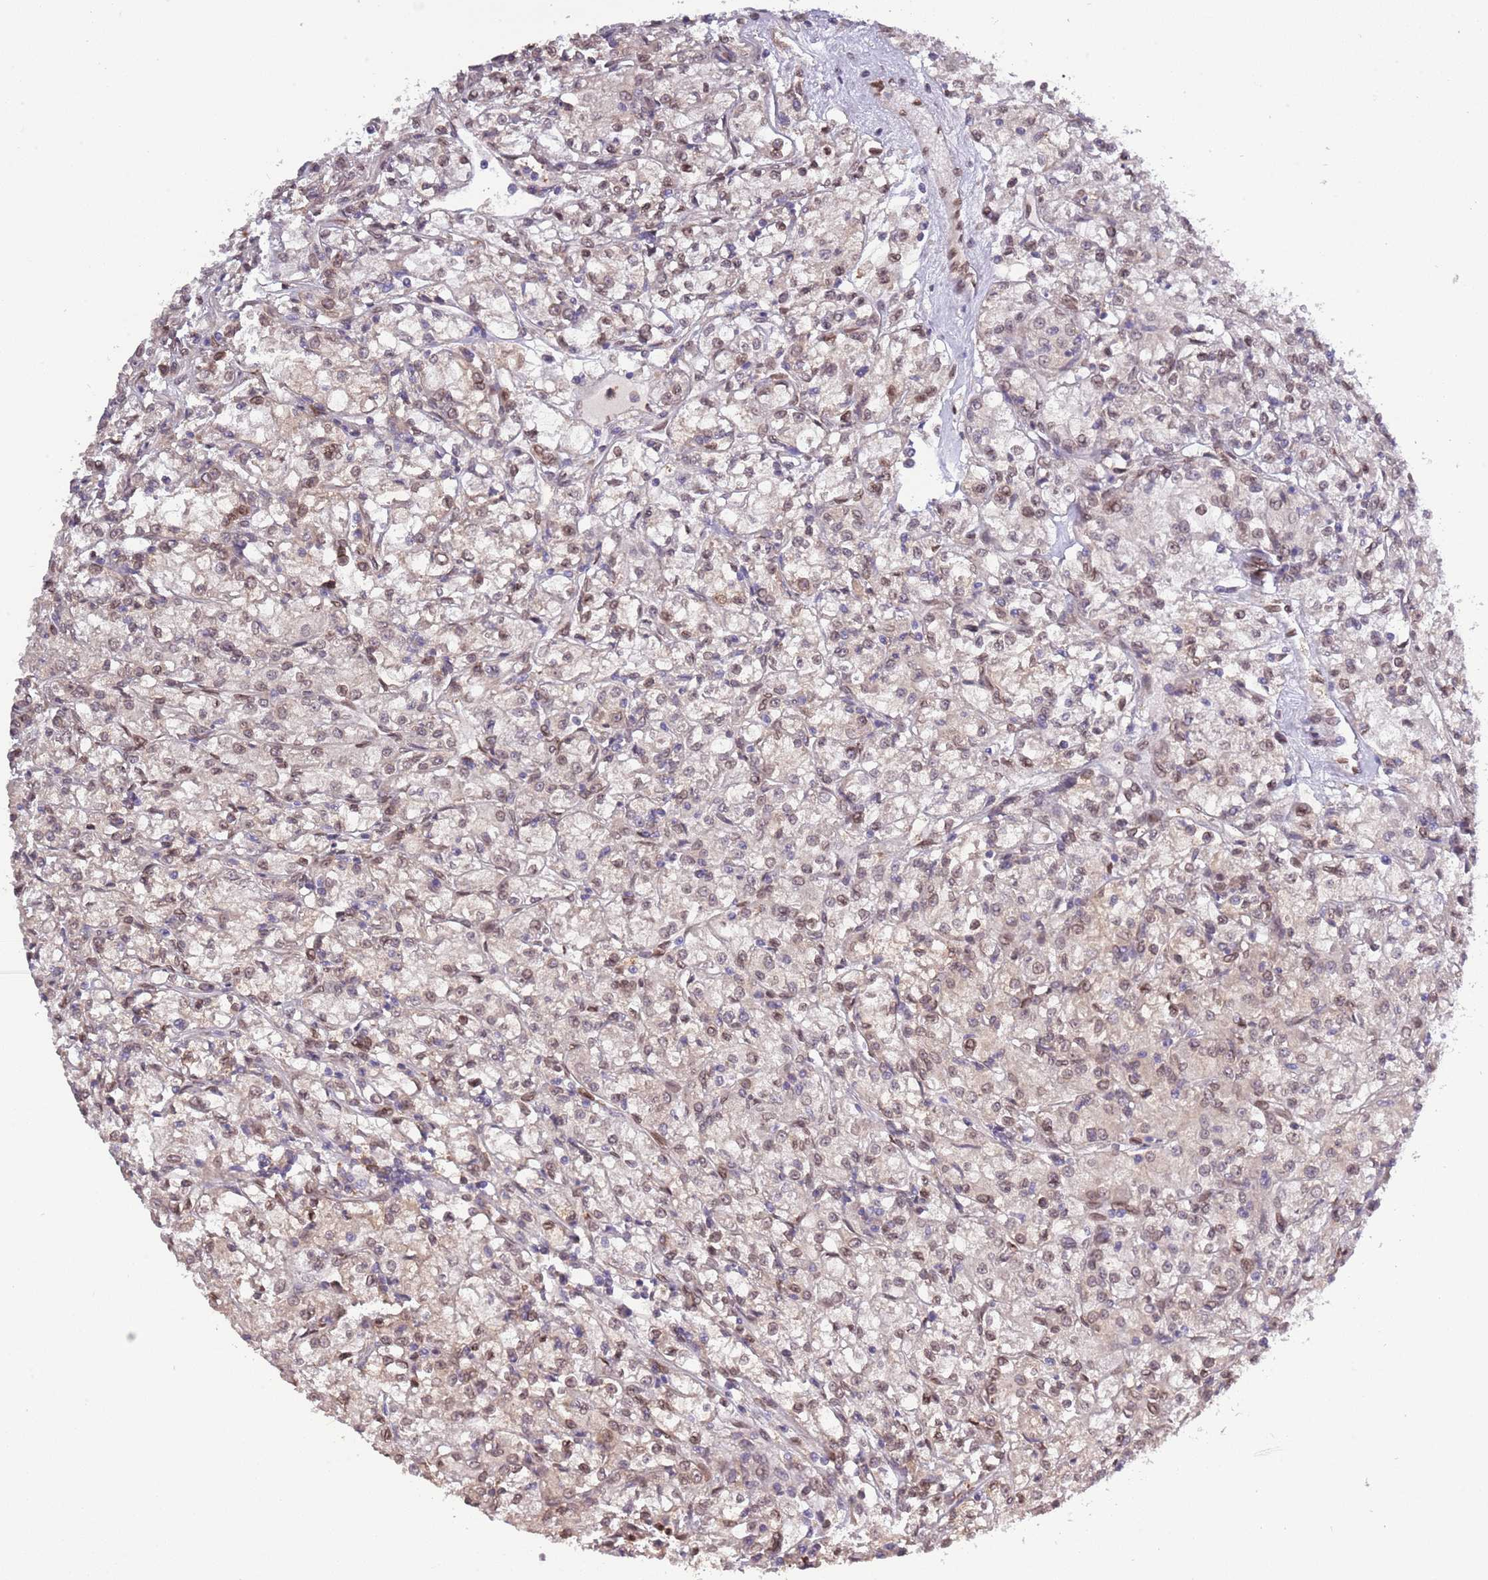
{"staining": {"intensity": "moderate", "quantity": "<25%", "location": "nuclear"}, "tissue": "renal cancer", "cell_type": "Tumor cells", "image_type": "cancer", "snomed": [{"axis": "morphology", "description": "Adenocarcinoma, NOS"}, {"axis": "topography", "description": "Kidney"}], "caption": "A high-resolution histopathology image shows immunohistochemistry staining of renal cancer (adenocarcinoma), which demonstrates moderate nuclear staining in about <25% of tumor cells.", "gene": "ZNF665", "patient": {"sex": "female", "age": 59}}